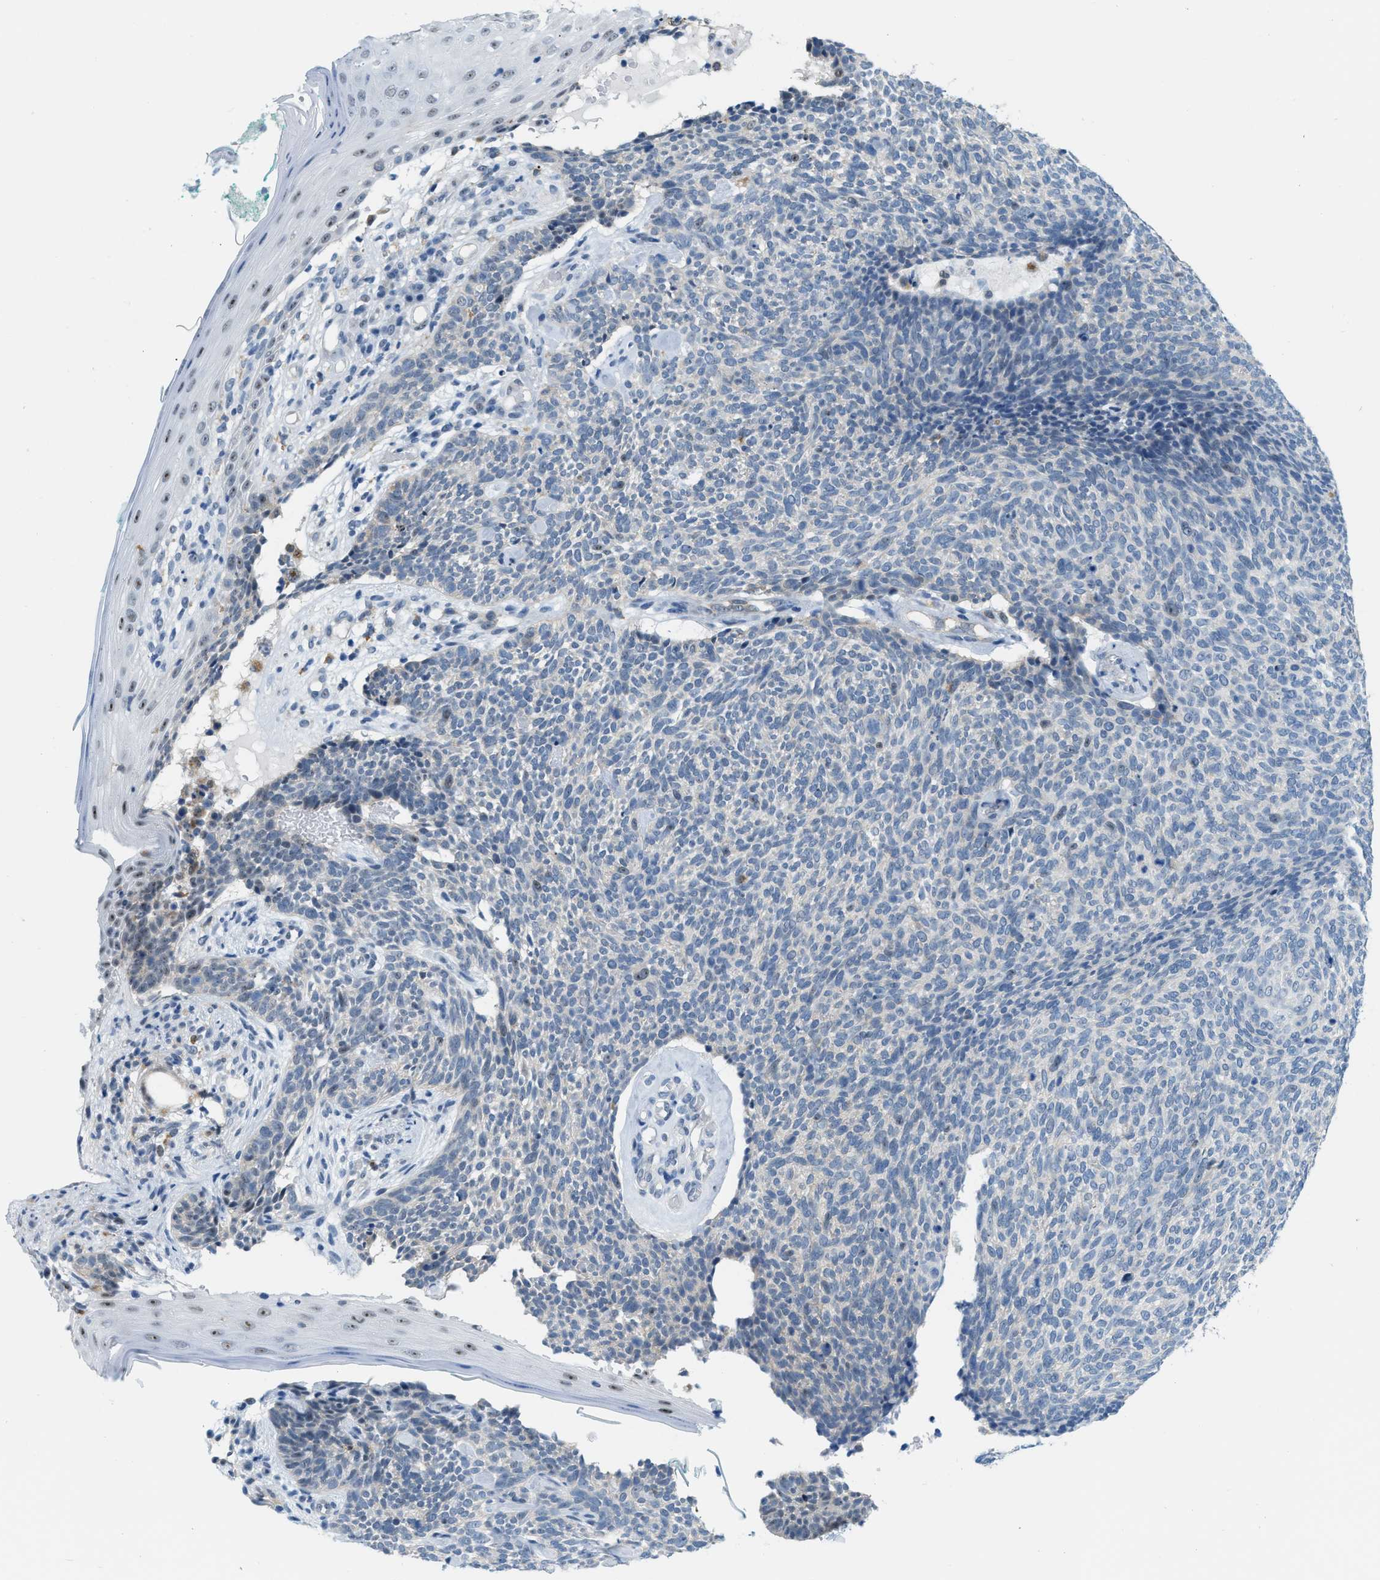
{"staining": {"intensity": "negative", "quantity": "none", "location": "none"}, "tissue": "skin cancer", "cell_type": "Tumor cells", "image_type": "cancer", "snomed": [{"axis": "morphology", "description": "Basal cell carcinoma"}, {"axis": "topography", "description": "Skin"}], "caption": "A high-resolution image shows IHC staining of basal cell carcinoma (skin), which exhibits no significant expression in tumor cells.", "gene": "PHRF1", "patient": {"sex": "female", "age": 84}}